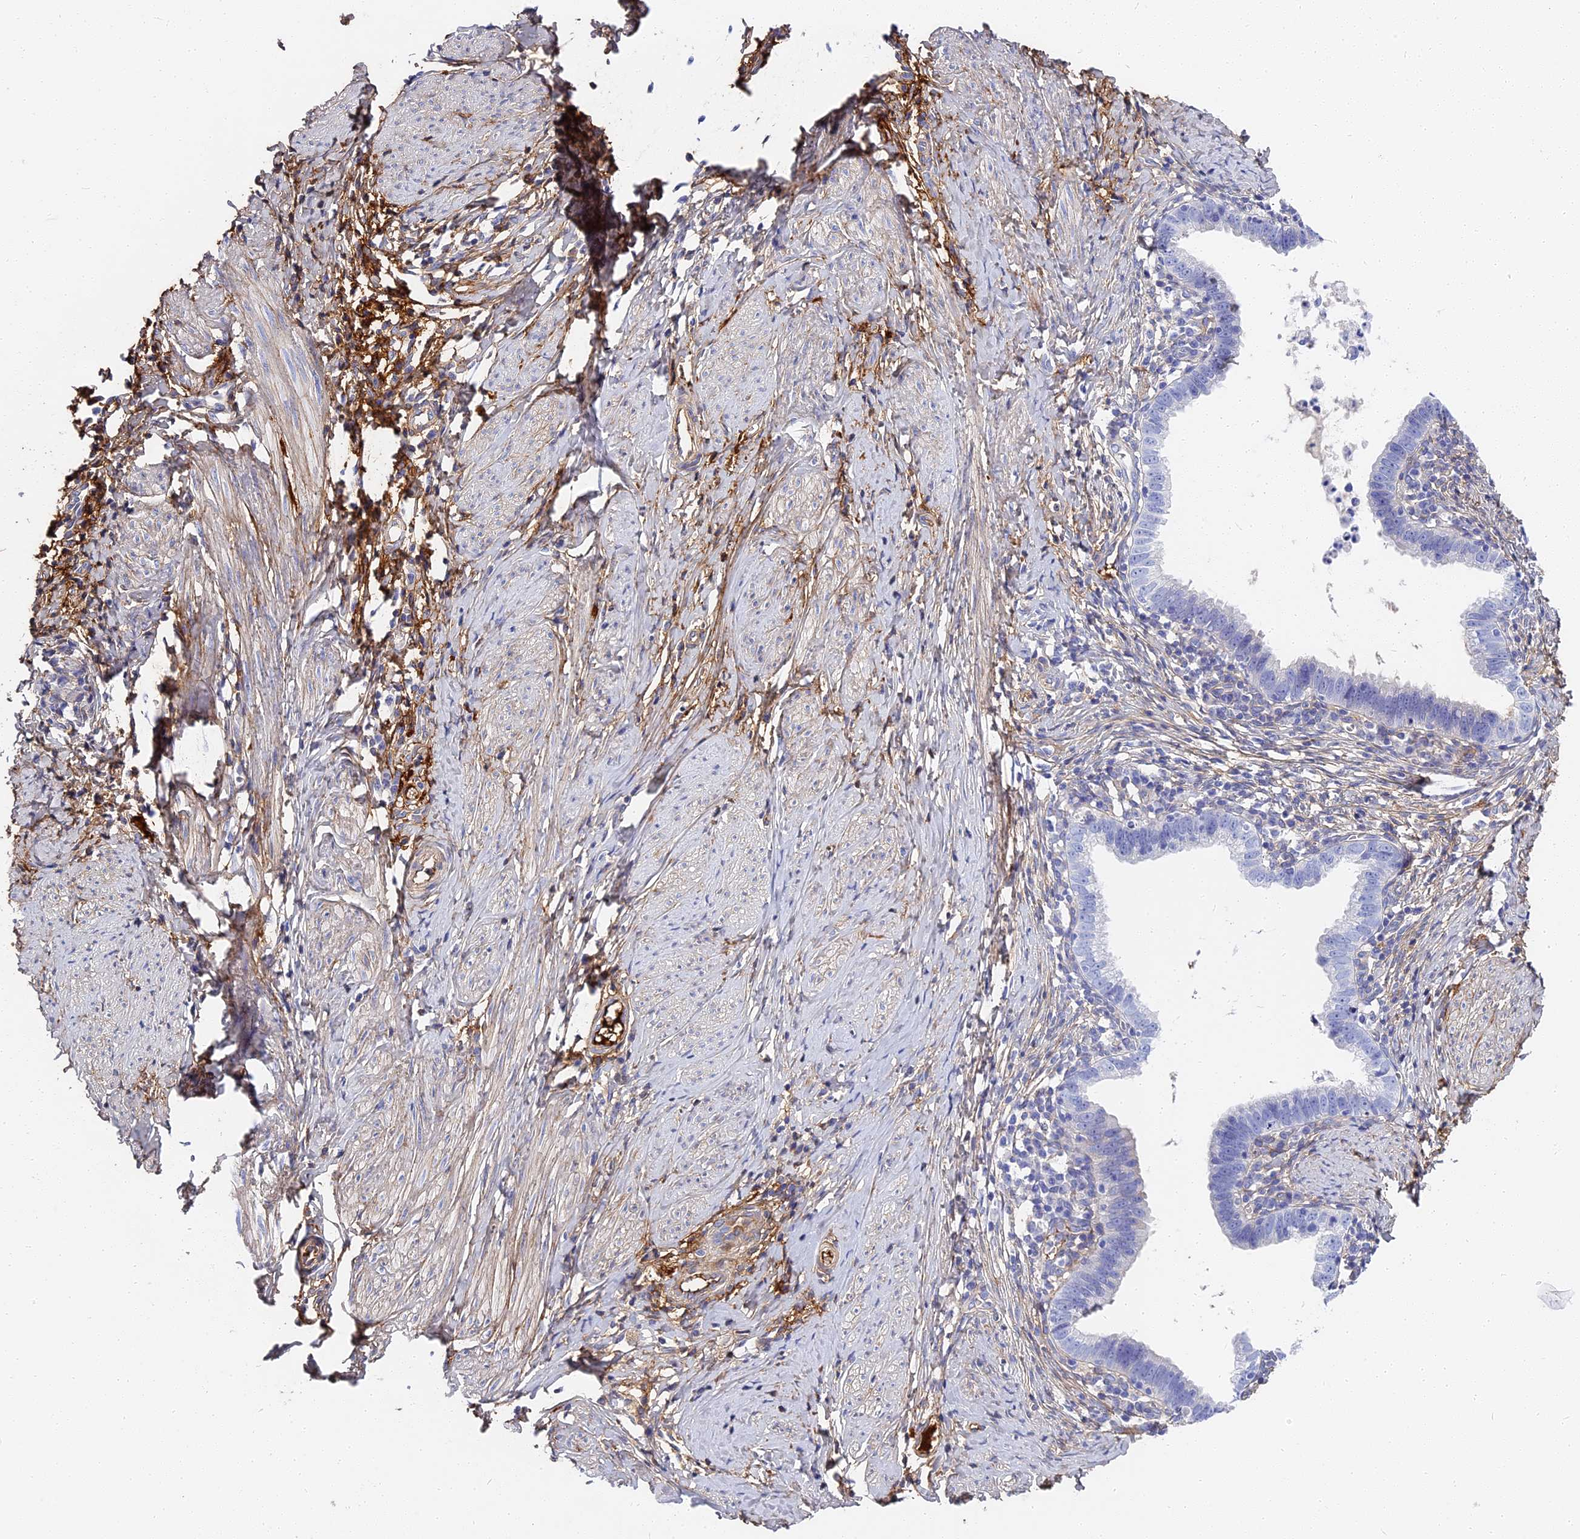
{"staining": {"intensity": "negative", "quantity": "none", "location": "none"}, "tissue": "cervical cancer", "cell_type": "Tumor cells", "image_type": "cancer", "snomed": [{"axis": "morphology", "description": "Adenocarcinoma, NOS"}, {"axis": "topography", "description": "Cervix"}], "caption": "Immunohistochemistry (IHC) photomicrograph of cervical adenocarcinoma stained for a protein (brown), which exhibits no staining in tumor cells. The staining is performed using DAB brown chromogen with nuclei counter-stained in using hematoxylin.", "gene": "ITIH1", "patient": {"sex": "female", "age": 36}}